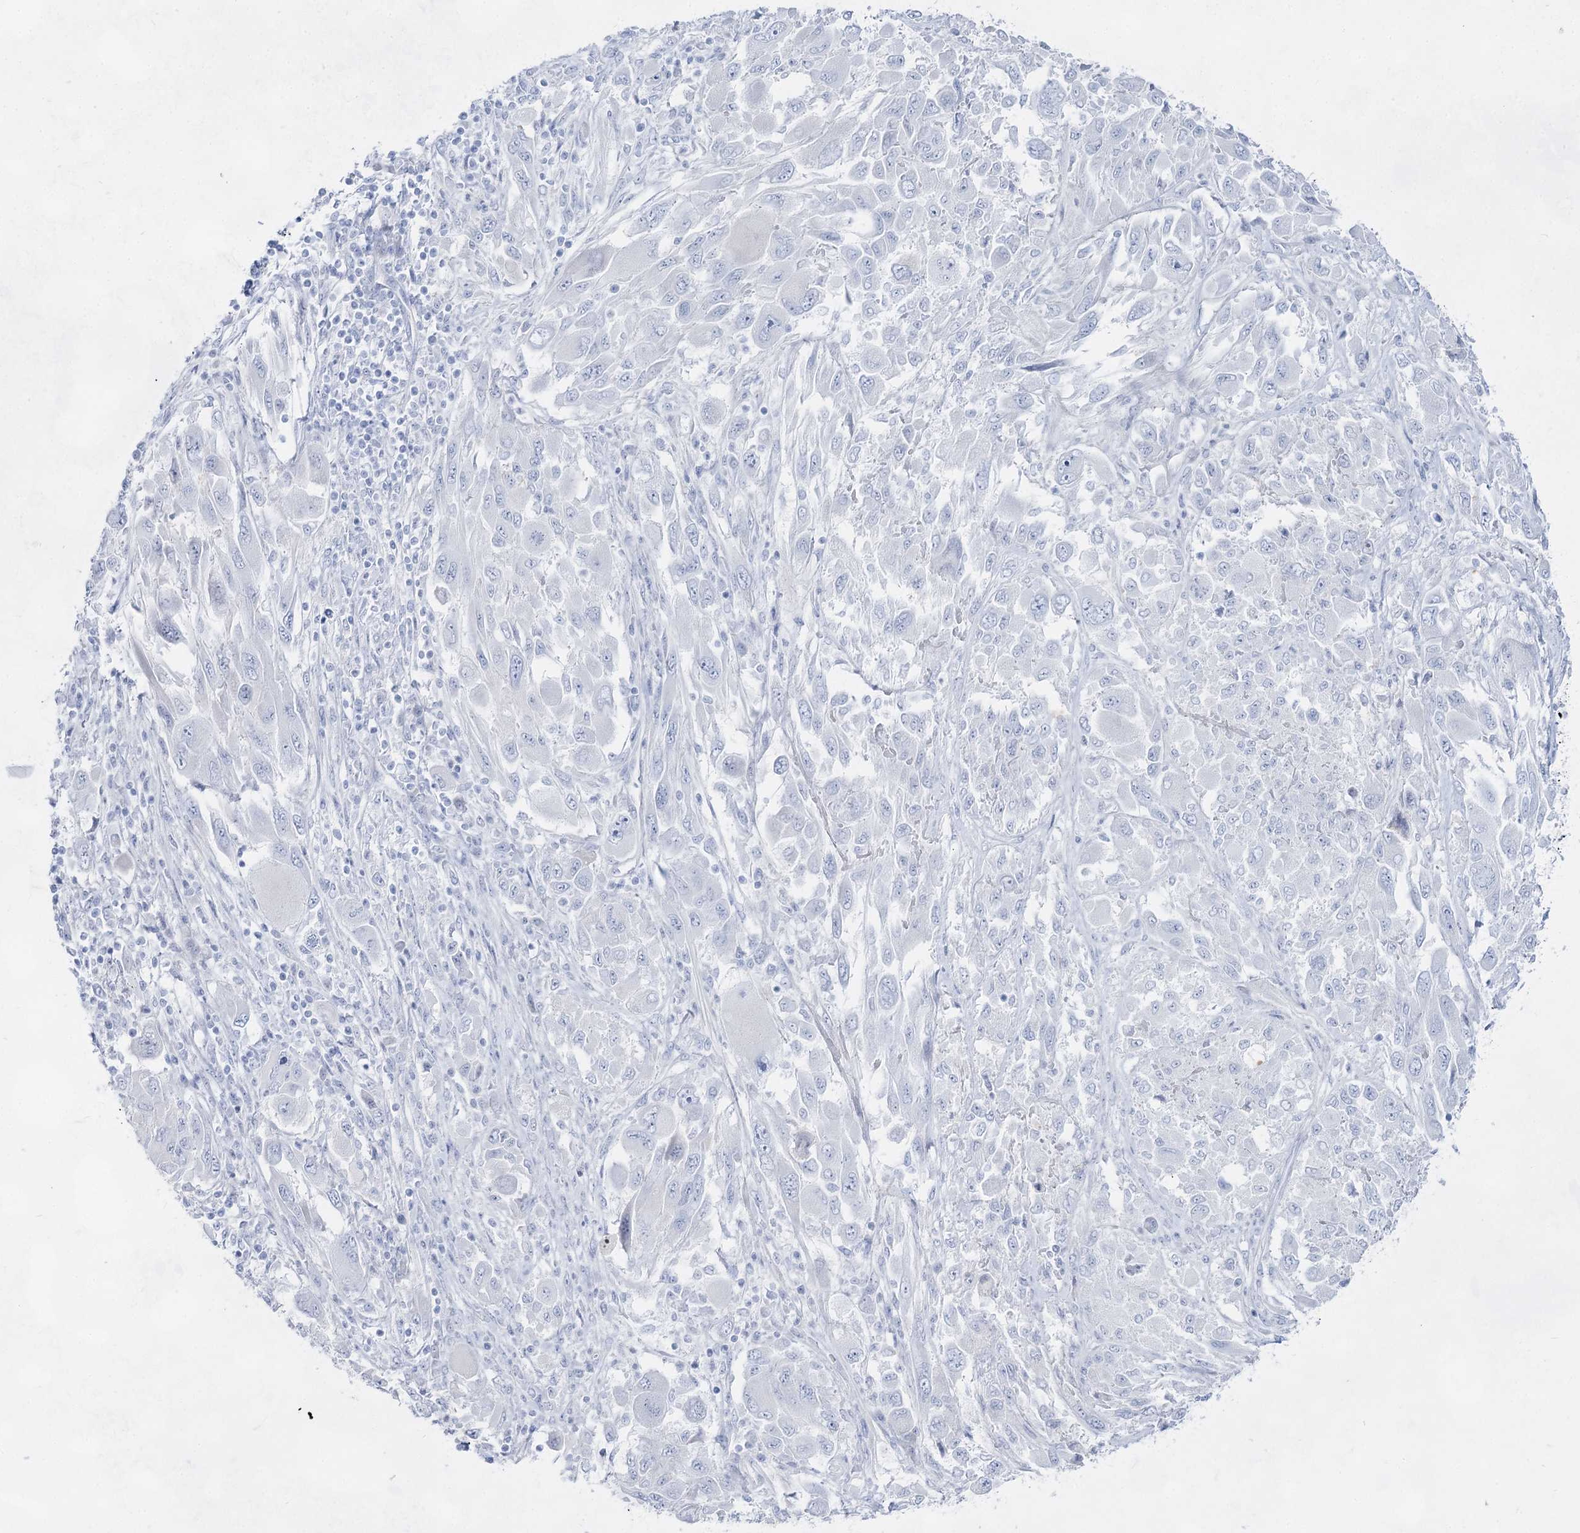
{"staining": {"intensity": "negative", "quantity": "none", "location": "none"}, "tissue": "melanoma", "cell_type": "Tumor cells", "image_type": "cancer", "snomed": [{"axis": "morphology", "description": "Malignant melanoma, NOS"}, {"axis": "topography", "description": "Skin"}], "caption": "Malignant melanoma stained for a protein using IHC displays no expression tumor cells.", "gene": "ACRV1", "patient": {"sex": "female", "age": 91}}